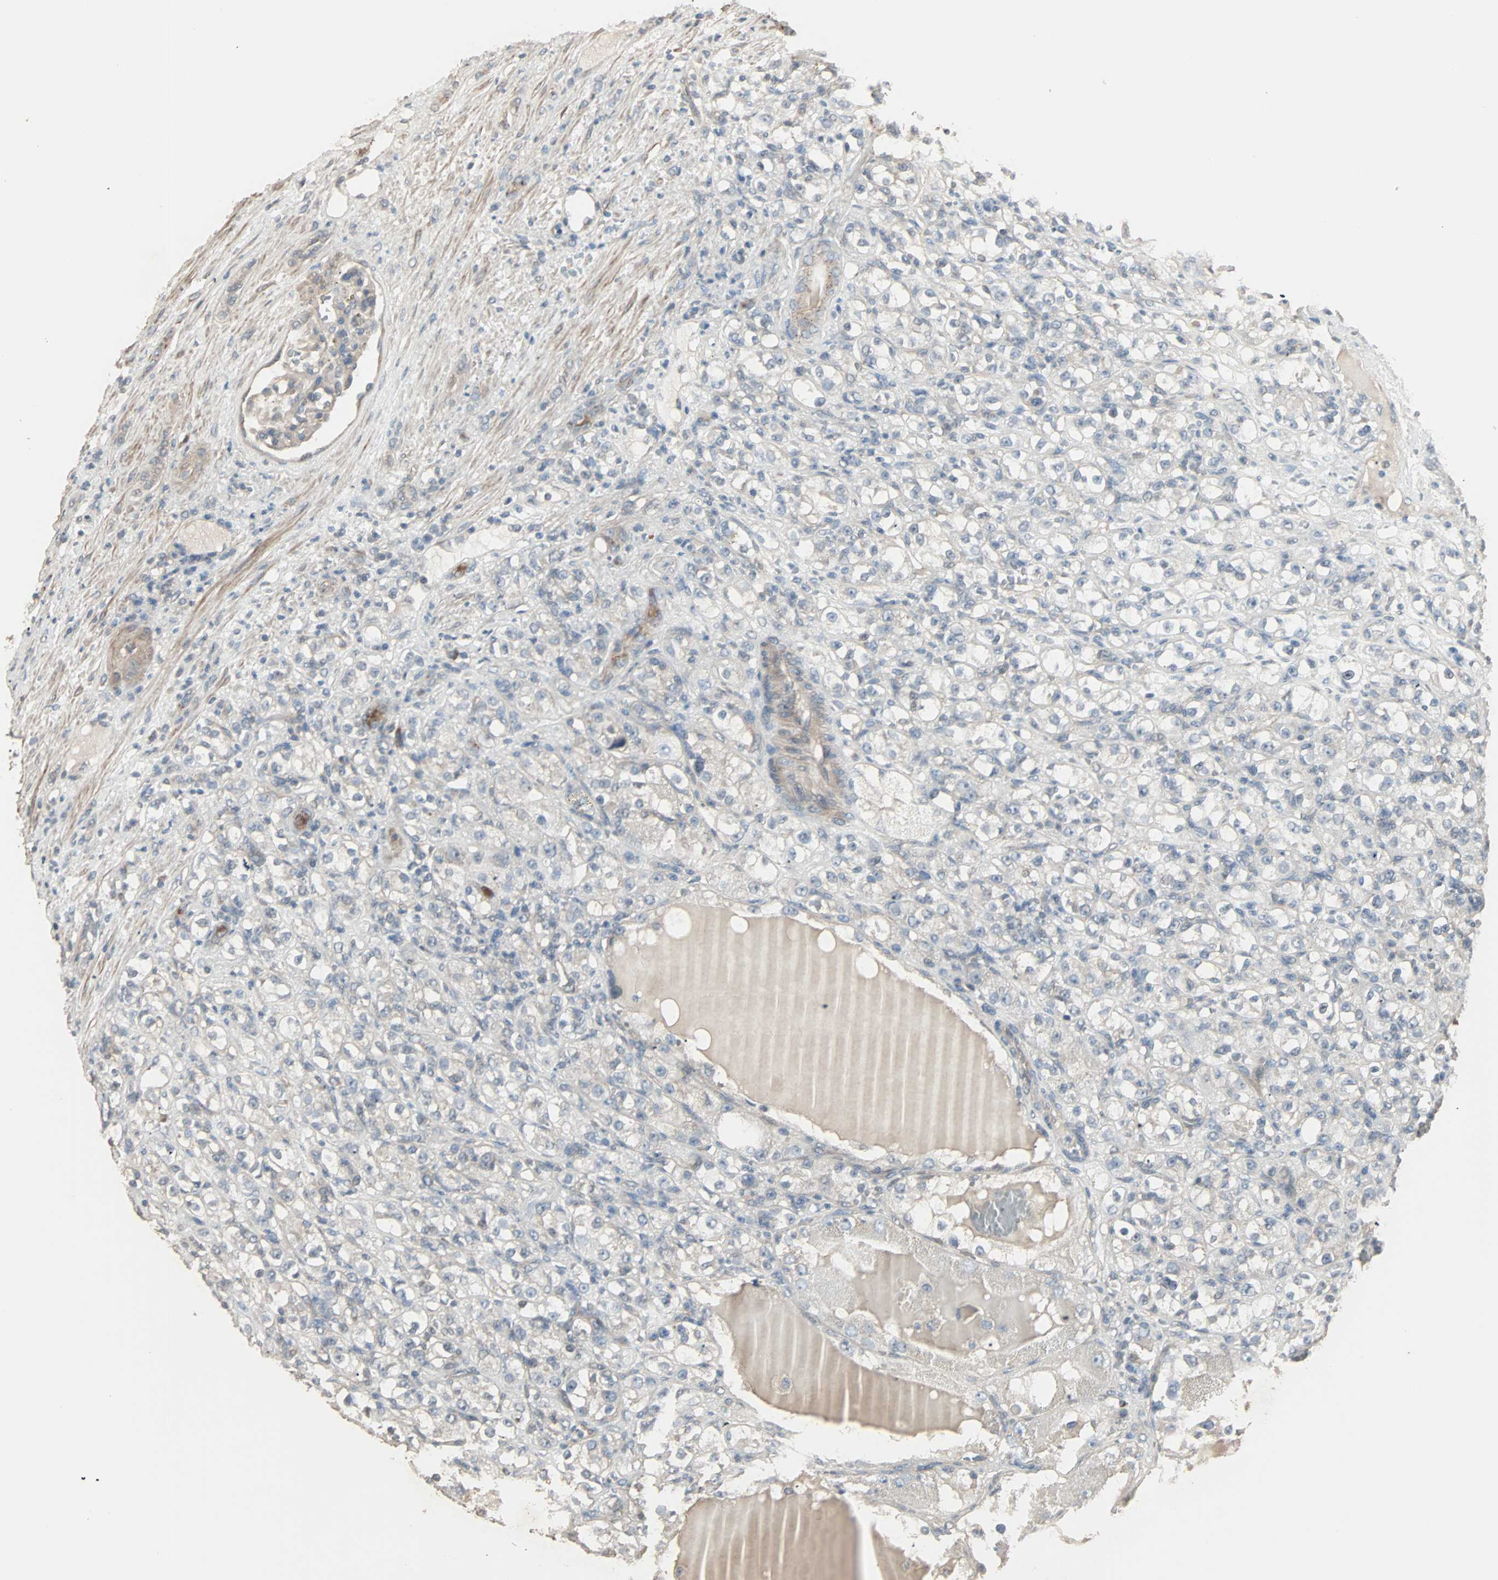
{"staining": {"intensity": "negative", "quantity": "none", "location": "none"}, "tissue": "renal cancer", "cell_type": "Tumor cells", "image_type": "cancer", "snomed": [{"axis": "morphology", "description": "Normal tissue, NOS"}, {"axis": "morphology", "description": "Adenocarcinoma, NOS"}, {"axis": "topography", "description": "Kidney"}], "caption": "Tumor cells show no significant protein positivity in renal adenocarcinoma.", "gene": "GALNT3", "patient": {"sex": "male", "age": 61}}